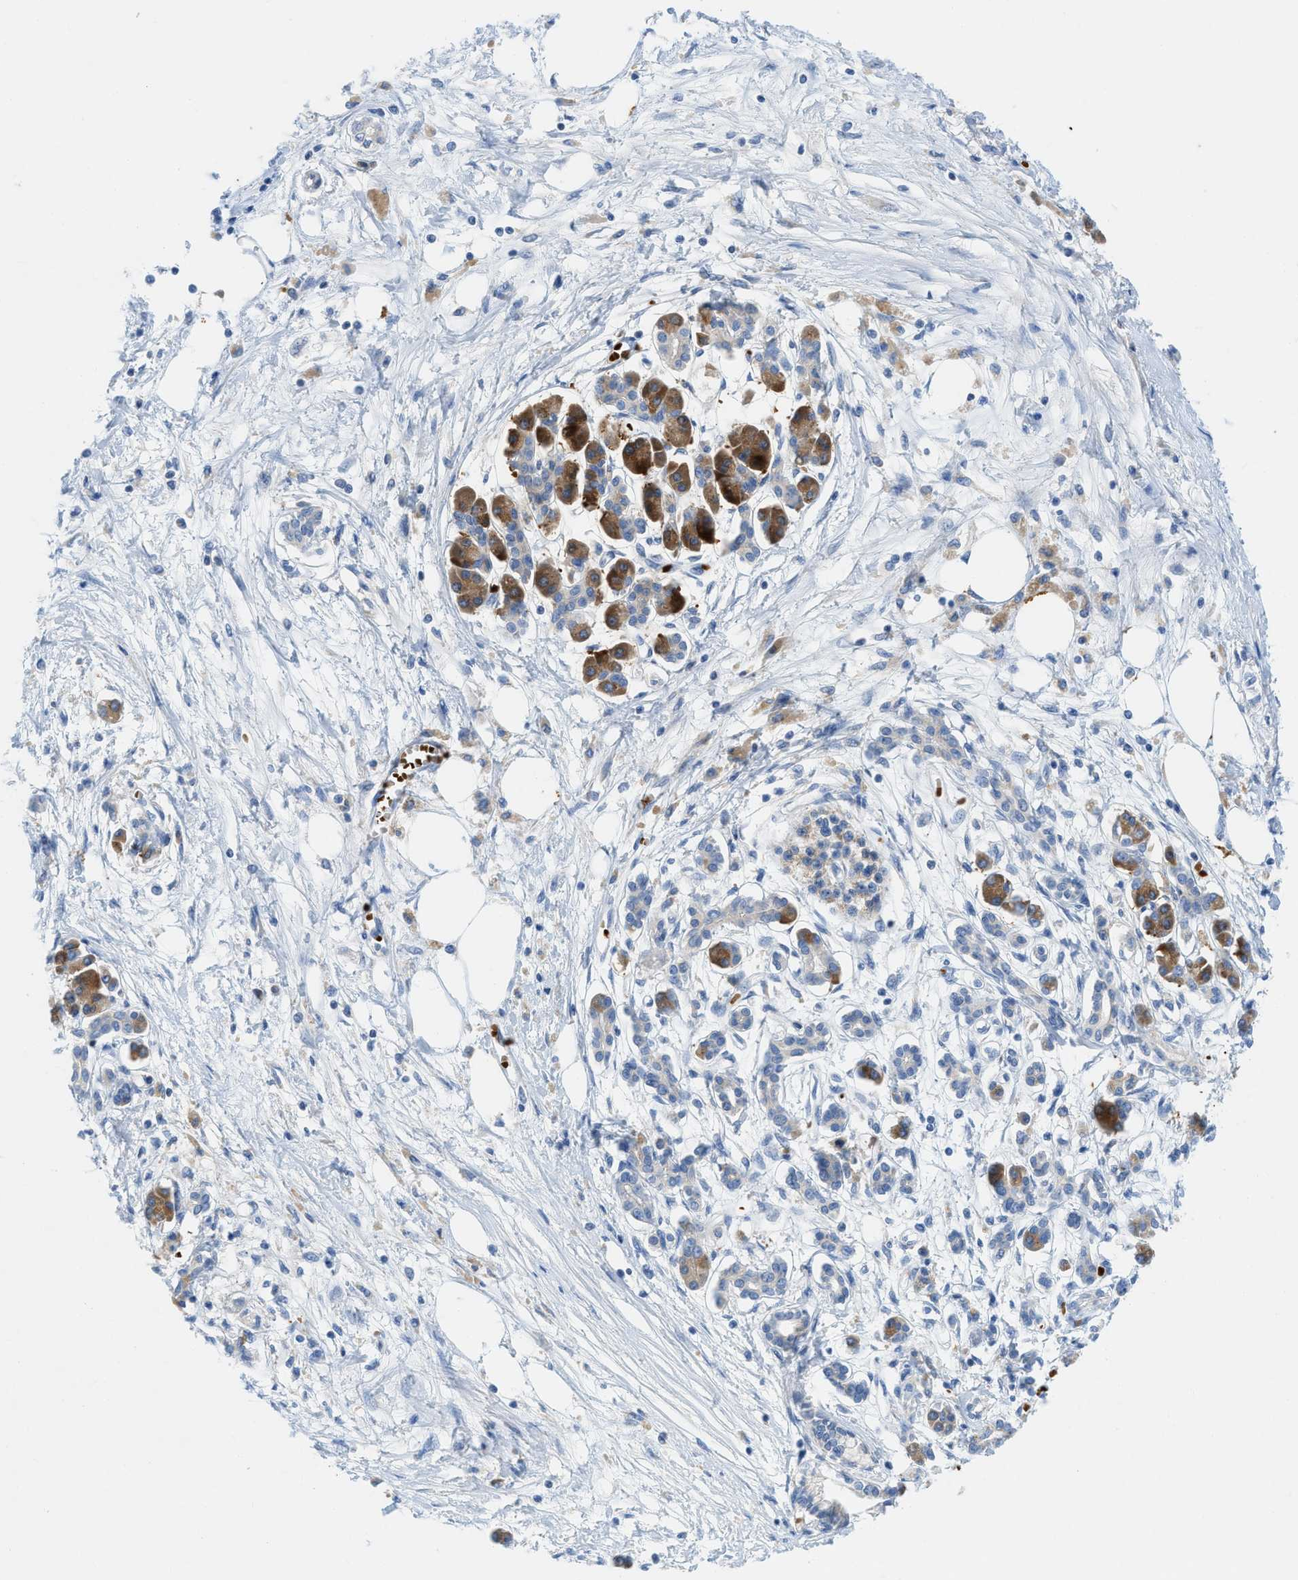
{"staining": {"intensity": "moderate", "quantity": "<25%", "location": "cytoplasmic/membranous"}, "tissue": "pancreatic cancer", "cell_type": "Tumor cells", "image_type": "cancer", "snomed": [{"axis": "morphology", "description": "Adenocarcinoma, NOS"}, {"axis": "topography", "description": "Pancreas"}], "caption": "Pancreatic adenocarcinoma stained with a protein marker demonstrates moderate staining in tumor cells.", "gene": "ZNF831", "patient": {"sex": "female", "age": 77}}